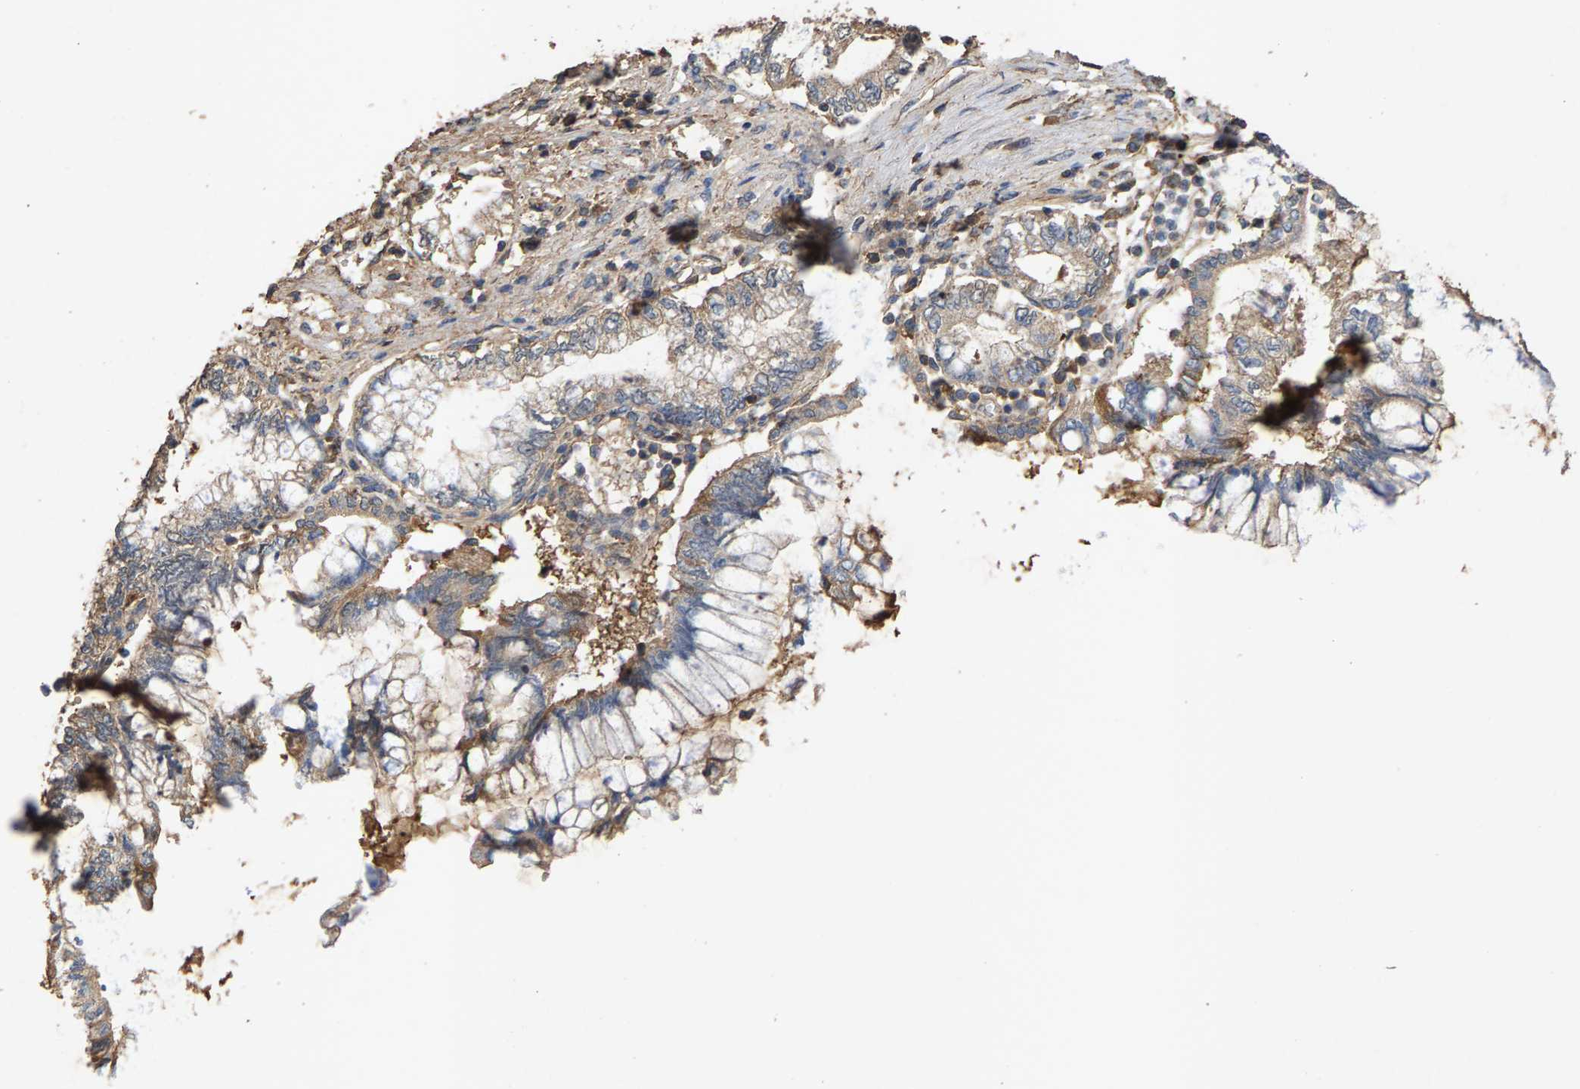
{"staining": {"intensity": "weak", "quantity": "<25%", "location": "cytoplasmic/membranous"}, "tissue": "pancreatic cancer", "cell_type": "Tumor cells", "image_type": "cancer", "snomed": [{"axis": "morphology", "description": "Adenocarcinoma, NOS"}, {"axis": "topography", "description": "Pancreas"}], "caption": "IHC image of neoplastic tissue: human pancreatic cancer (adenocarcinoma) stained with DAB (3,3'-diaminobenzidine) displays no significant protein expression in tumor cells.", "gene": "HTRA3", "patient": {"sex": "female", "age": 73}}